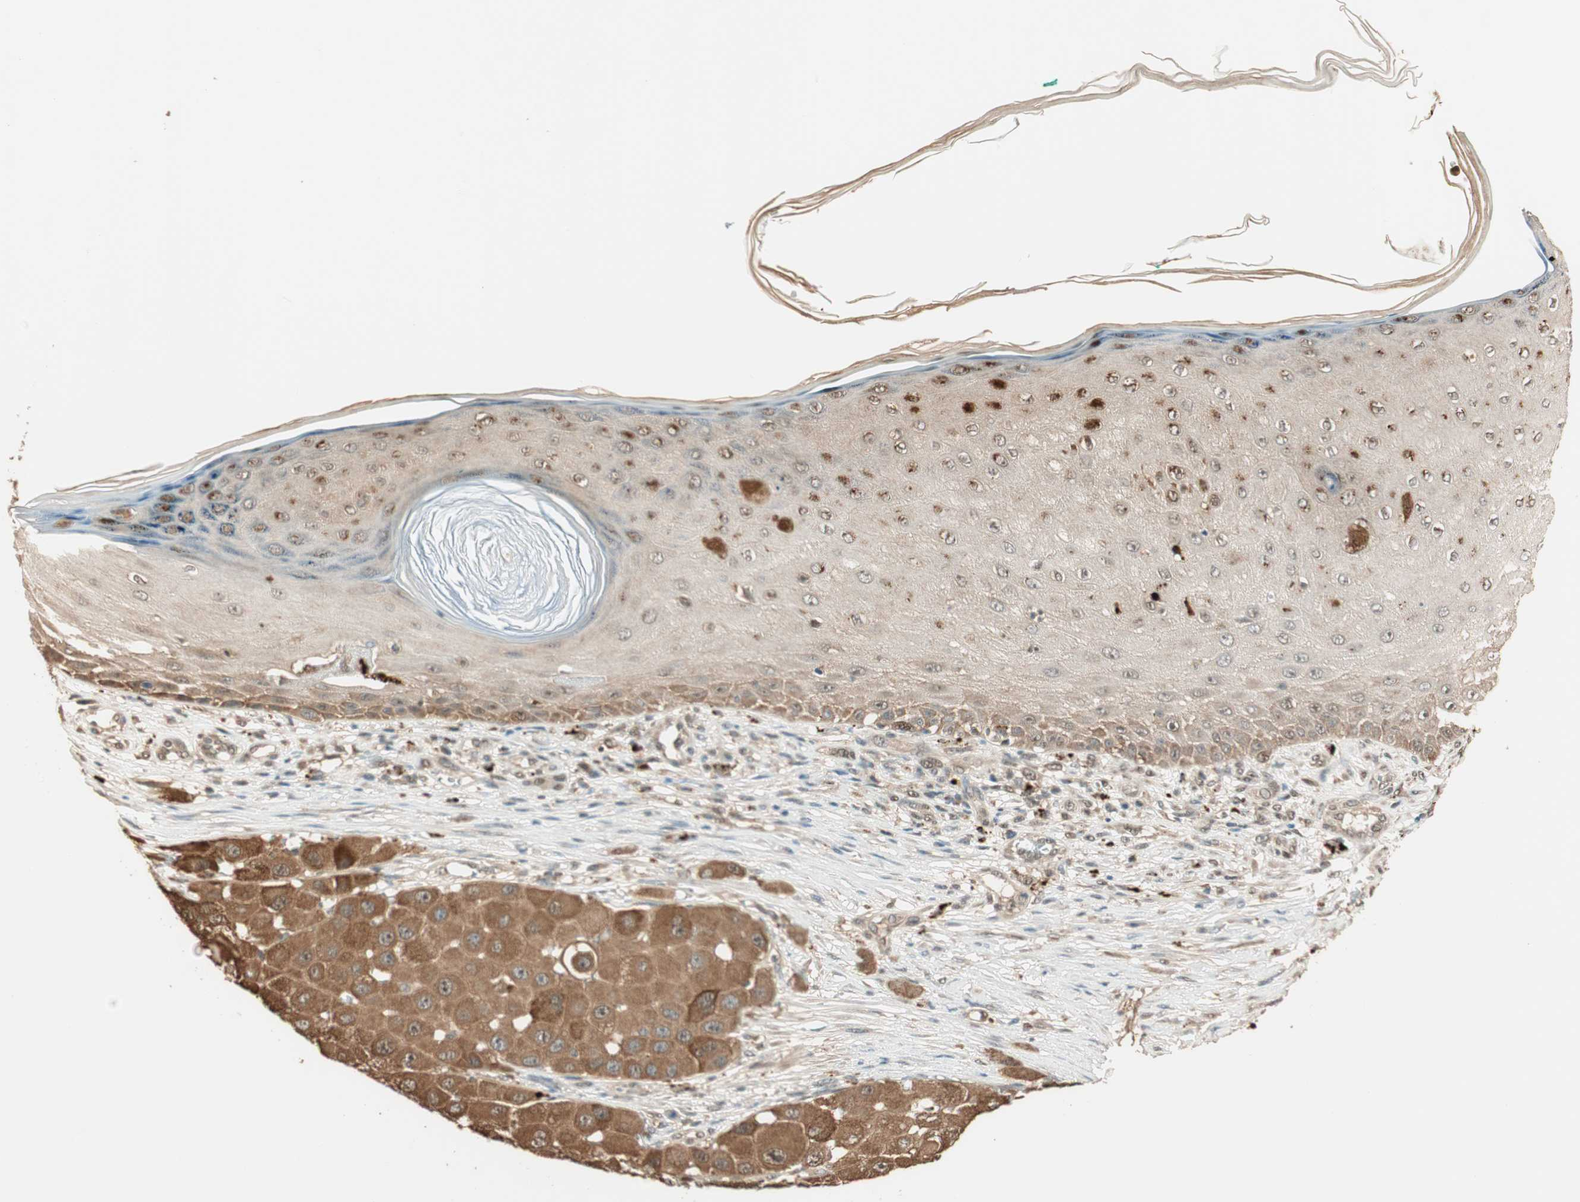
{"staining": {"intensity": "strong", "quantity": ">75%", "location": "cytoplasmic/membranous"}, "tissue": "melanoma", "cell_type": "Tumor cells", "image_type": "cancer", "snomed": [{"axis": "morphology", "description": "Malignant melanoma, NOS"}, {"axis": "topography", "description": "Skin"}], "caption": "Strong cytoplasmic/membranous positivity is present in about >75% of tumor cells in melanoma.", "gene": "ZNF443", "patient": {"sex": "female", "age": 81}}